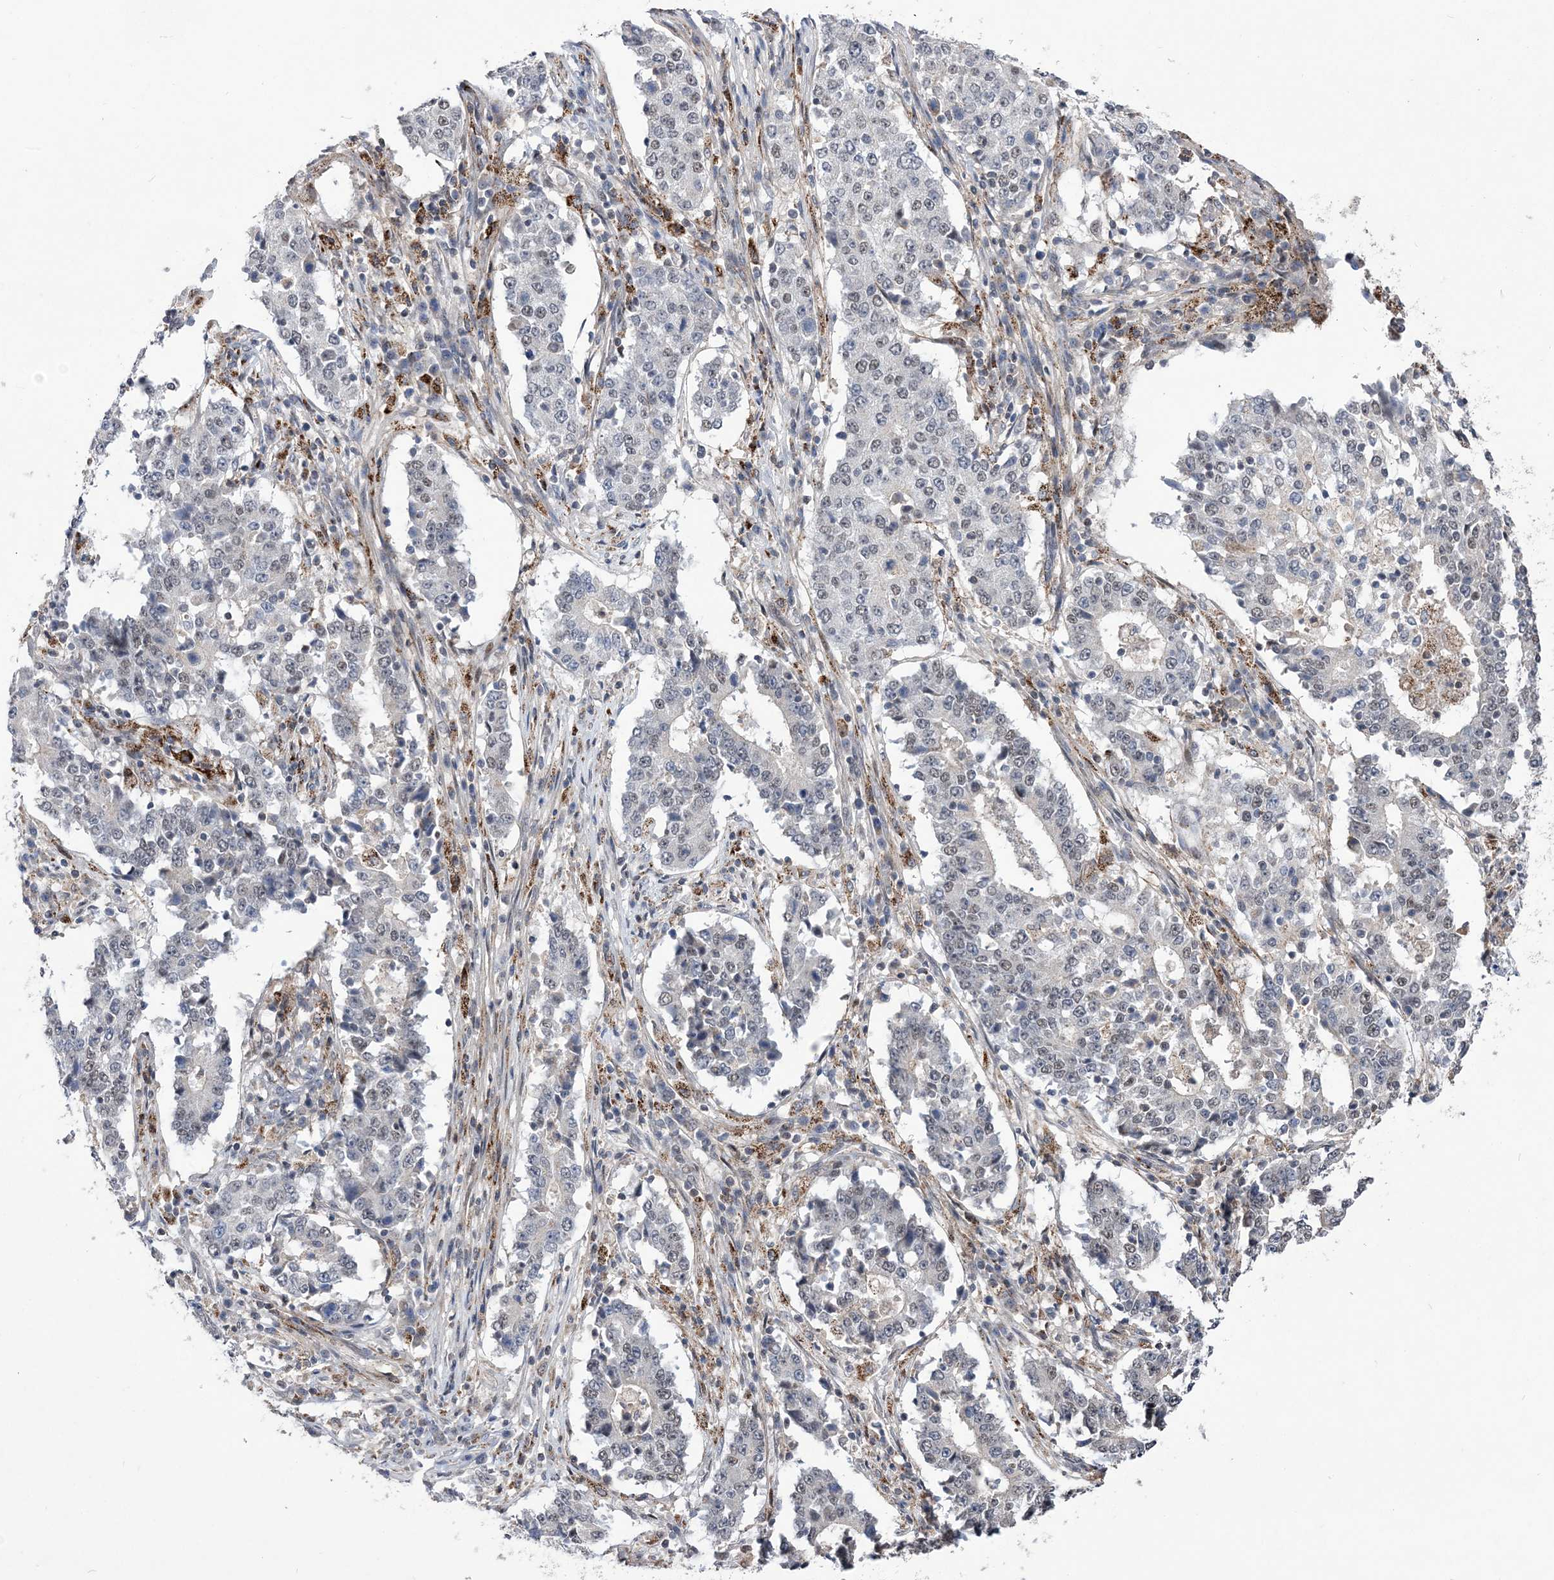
{"staining": {"intensity": "negative", "quantity": "none", "location": "none"}, "tissue": "stomach cancer", "cell_type": "Tumor cells", "image_type": "cancer", "snomed": [{"axis": "morphology", "description": "Adenocarcinoma, NOS"}, {"axis": "topography", "description": "Stomach"}], "caption": "This is a histopathology image of immunohistochemistry staining of stomach cancer (adenocarcinoma), which shows no positivity in tumor cells.", "gene": "BOD1L1", "patient": {"sex": "male", "age": 59}}